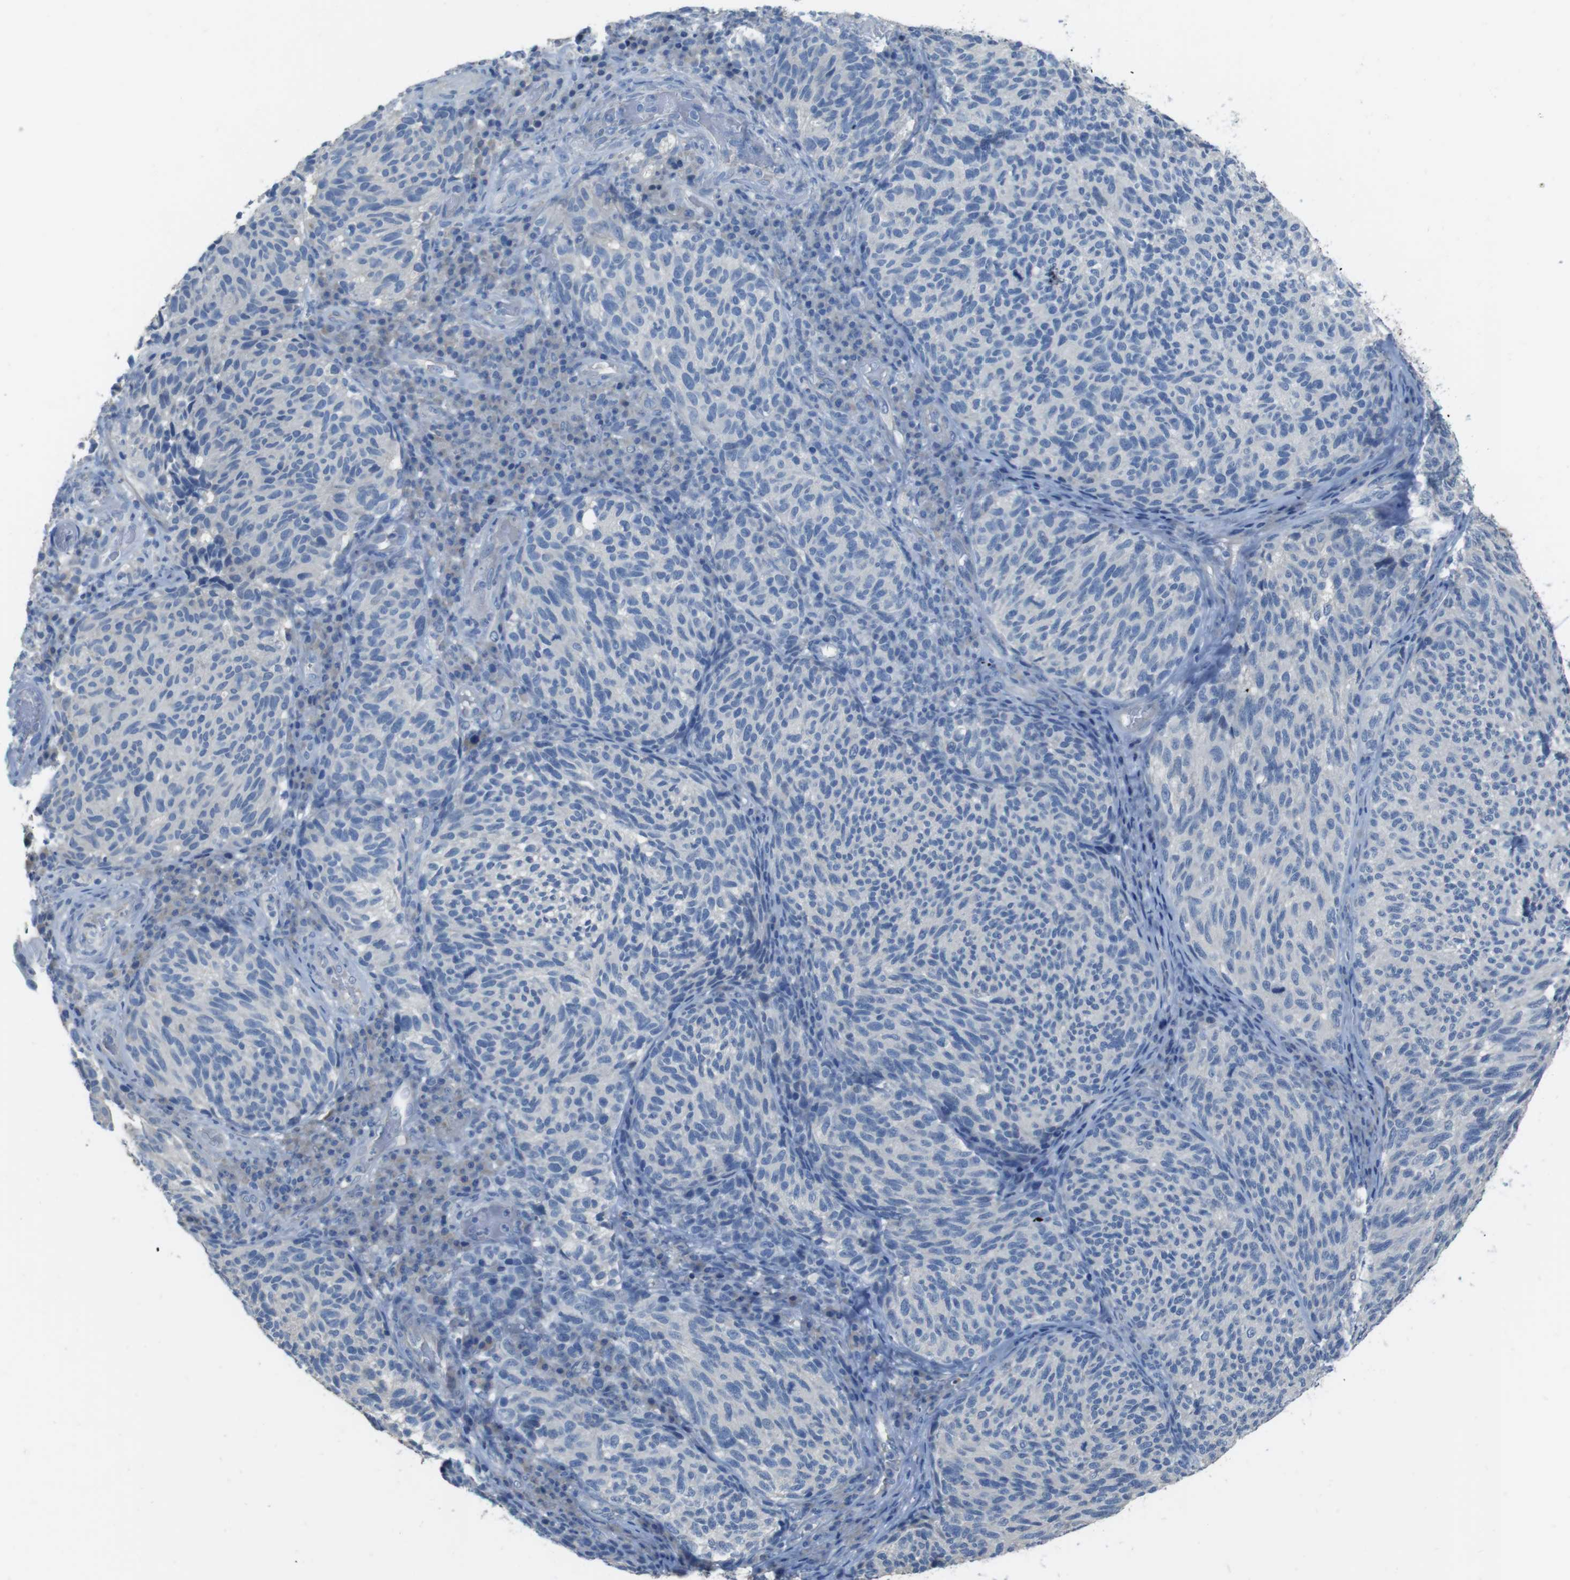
{"staining": {"intensity": "negative", "quantity": "none", "location": "none"}, "tissue": "melanoma", "cell_type": "Tumor cells", "image_type": "cancer", "snomed": [{"axis": "morphology", "description": "Malignant melanoma, NOS"}, {"axis": "topography", "description": "Skin"}], "caption": "This is an IHC micrograph of human malignant melanoma. There is no positivity in tumor cells.", "gene": "CYP2C8", "patient": {"sex": "female", "age": 73}}